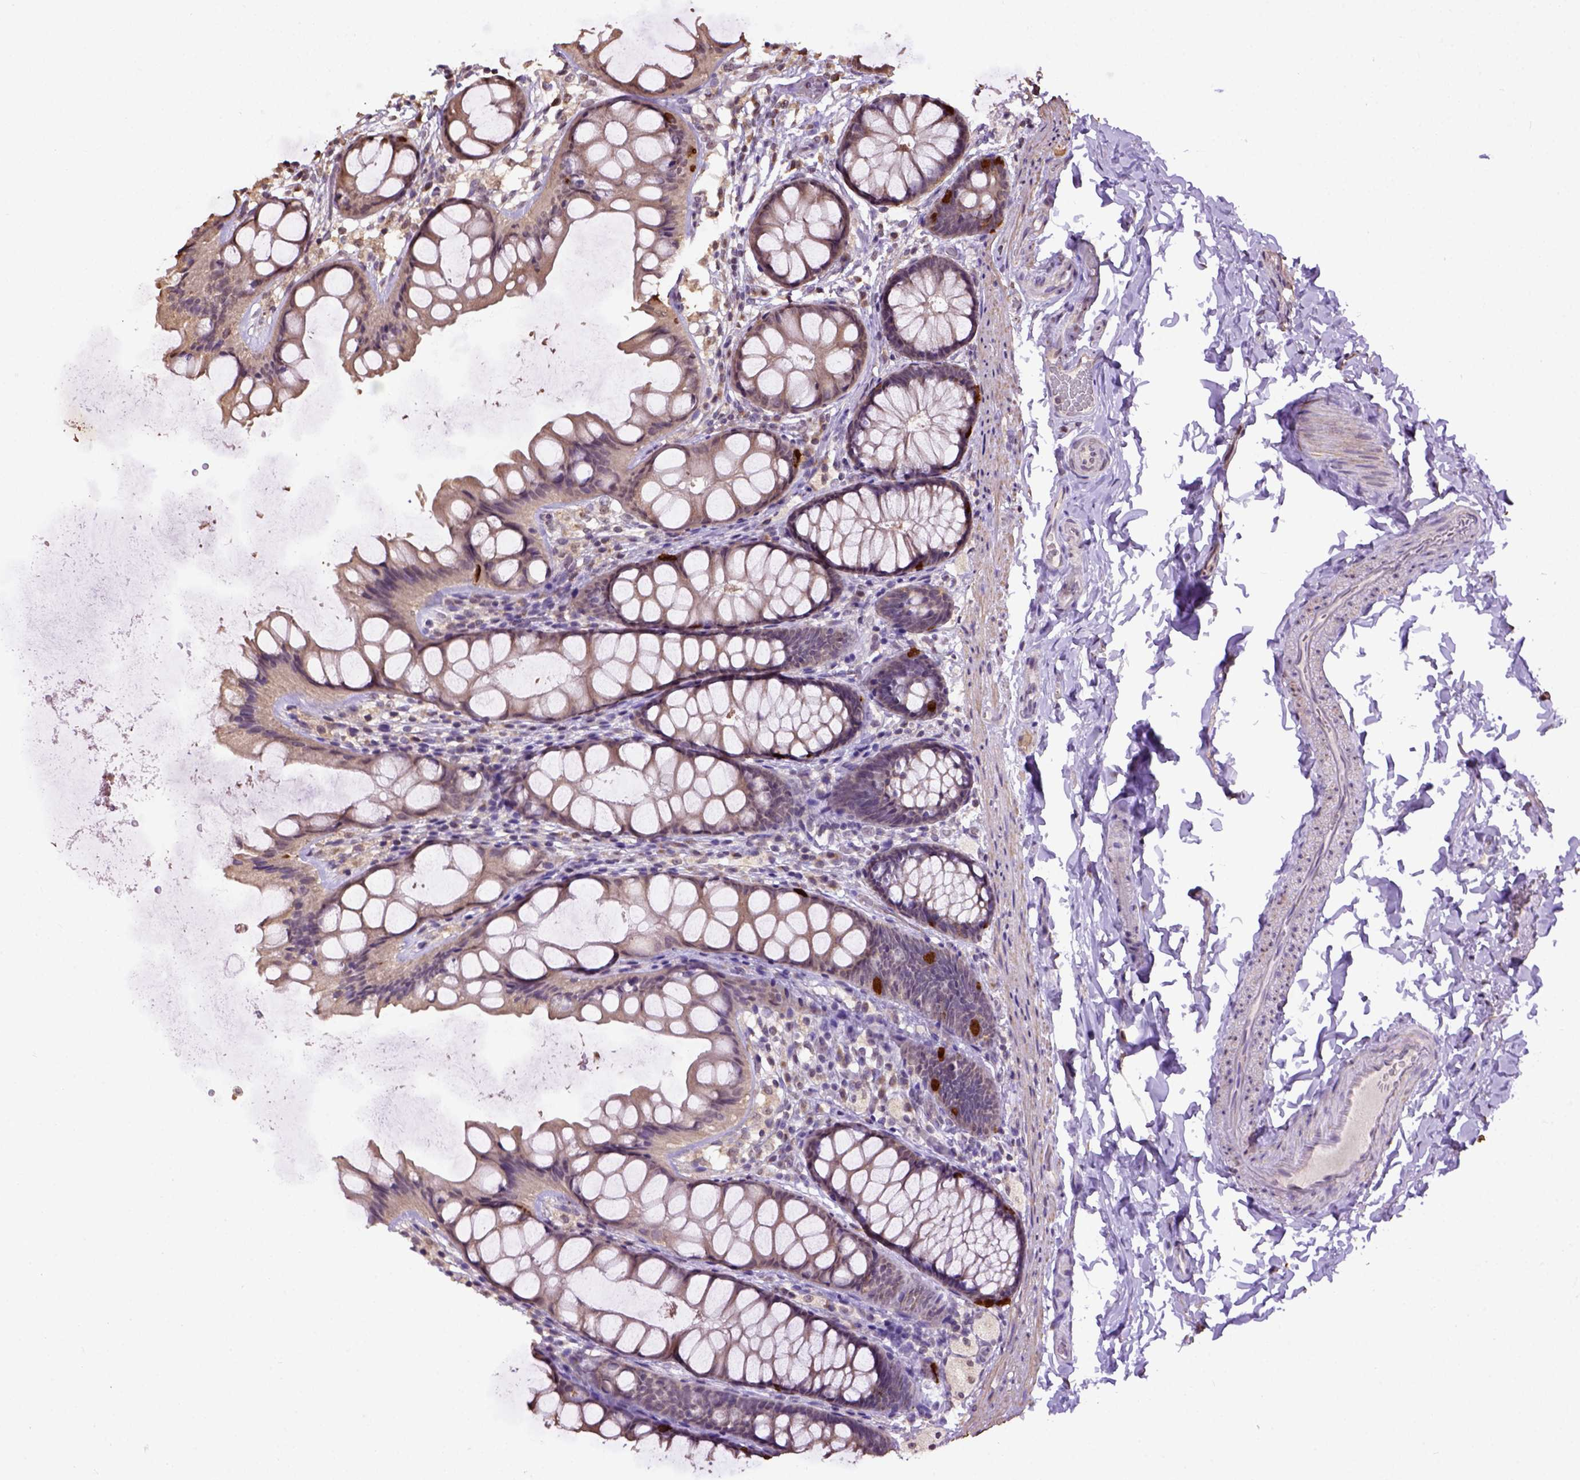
{"staining": {"intensity": "negative", "quantity": "none", "location": "none"}, "tissue": "colon", "cell_type": "Endothelial cells", "image_type": "normal", "snomed": [{"axis": "morphology", "description": "Normal tissue, NOS"}, {"axis": "topography", "description": "Colon"}], "caption": "An IHC image of benign colon is shown. There is no staining in endothelial cells of colon.", "gene": "WDR17", "patient": {"sex": "male", "age": 47}}